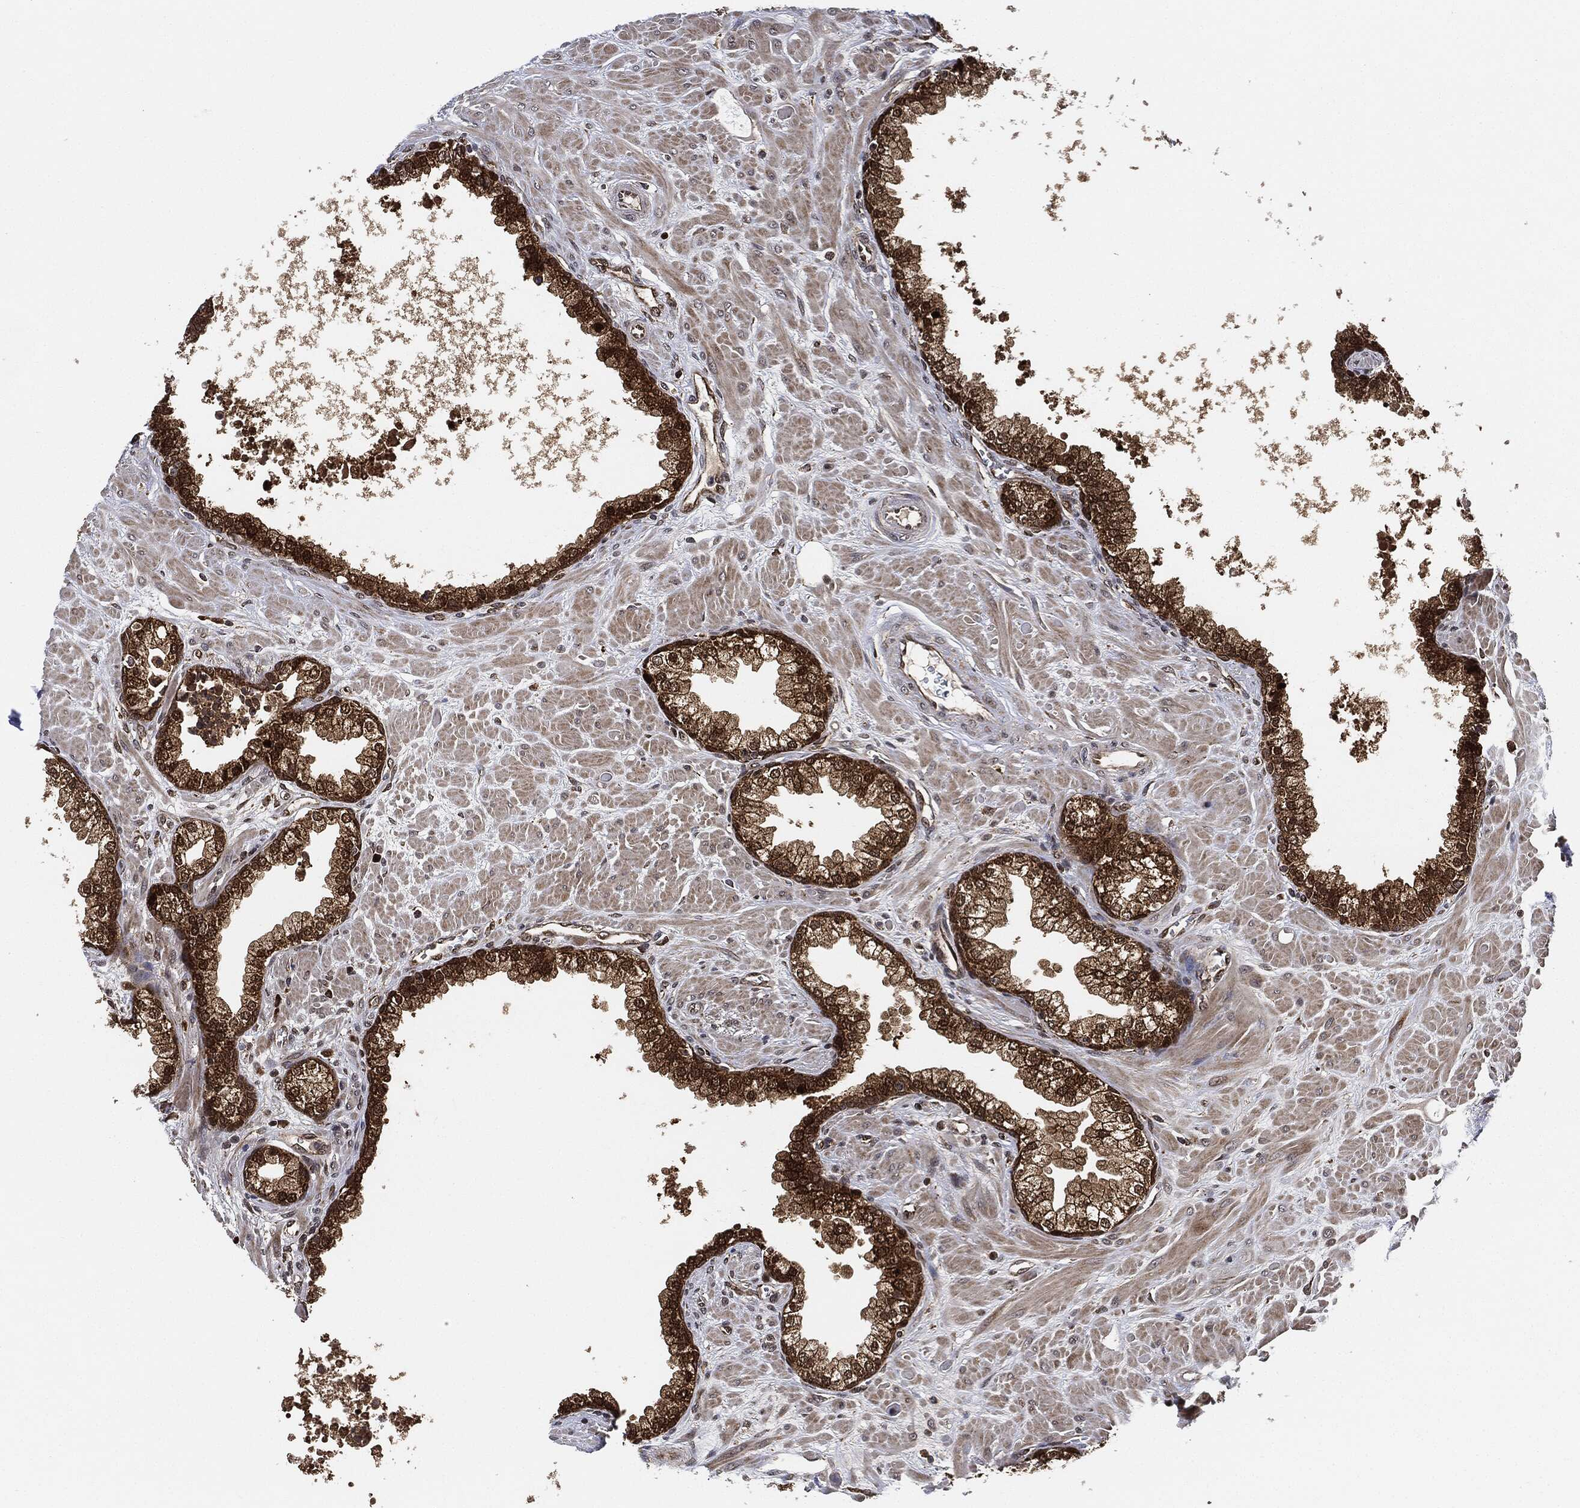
{"staining": {"intensity": "strong", "quantity": ">75%", "location": "cytoplasmic/membranous"}, "tissue": "prostate", "cell_type": "Glandular cells", "image_type": "normal", "snomed": [{"axis": "morphology", "description": "Normal tissue, NOS"}, {"axis": "topography", "description": "Prostate"}], "caption": "This photomicrograph reveals immunohistochemistry staining of normal prostate, with high strong cytoplasmic/membranous expression in about >75% of glandular cells.", "gene": "RNASEL", "patient": {"sex": "male", "age": 63}}